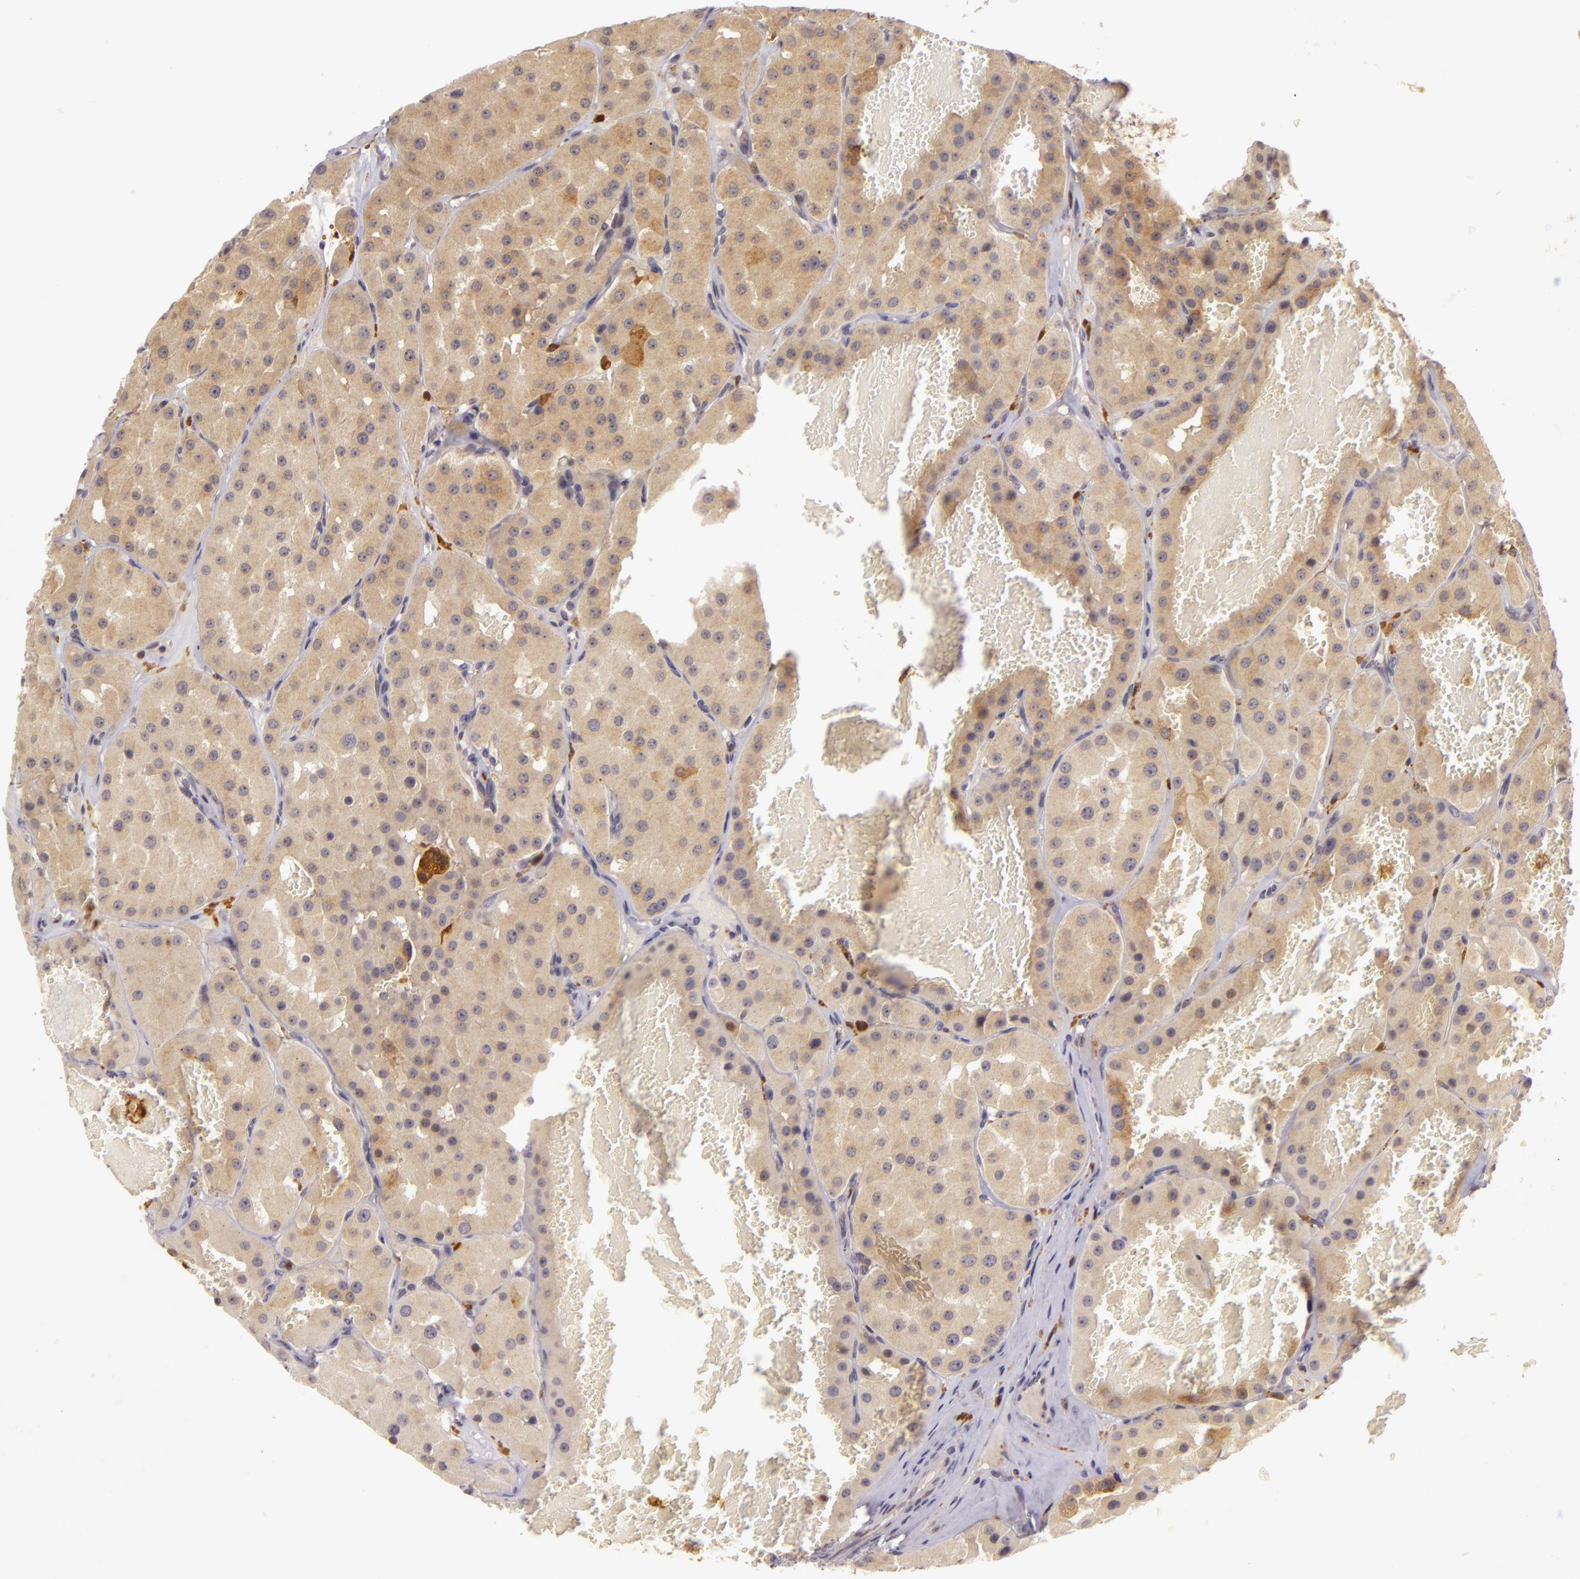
{"staining": {"intensity": "moderate", "quantity": ">75%", "location": "cytoplasmic/membranous"}, "tissue": "renal cancer", "cell_type": "Tumor cells", "image_type": "cancer", "snomed": [{"axis": "morphology", "description": "Adenocarcinoma, uncertain malignant potential"}, {"axis": "topography", "description": "Kidney"}], "caption": "Protein staining exhibits moderate cytoplasmic/membranous positivity in about >75% of tumor cells in adenocarcinoma,  uncertain malignant potential (renal).", "gene": "PPP1R3F", "patient": {"sex": "male", "age": 63}}